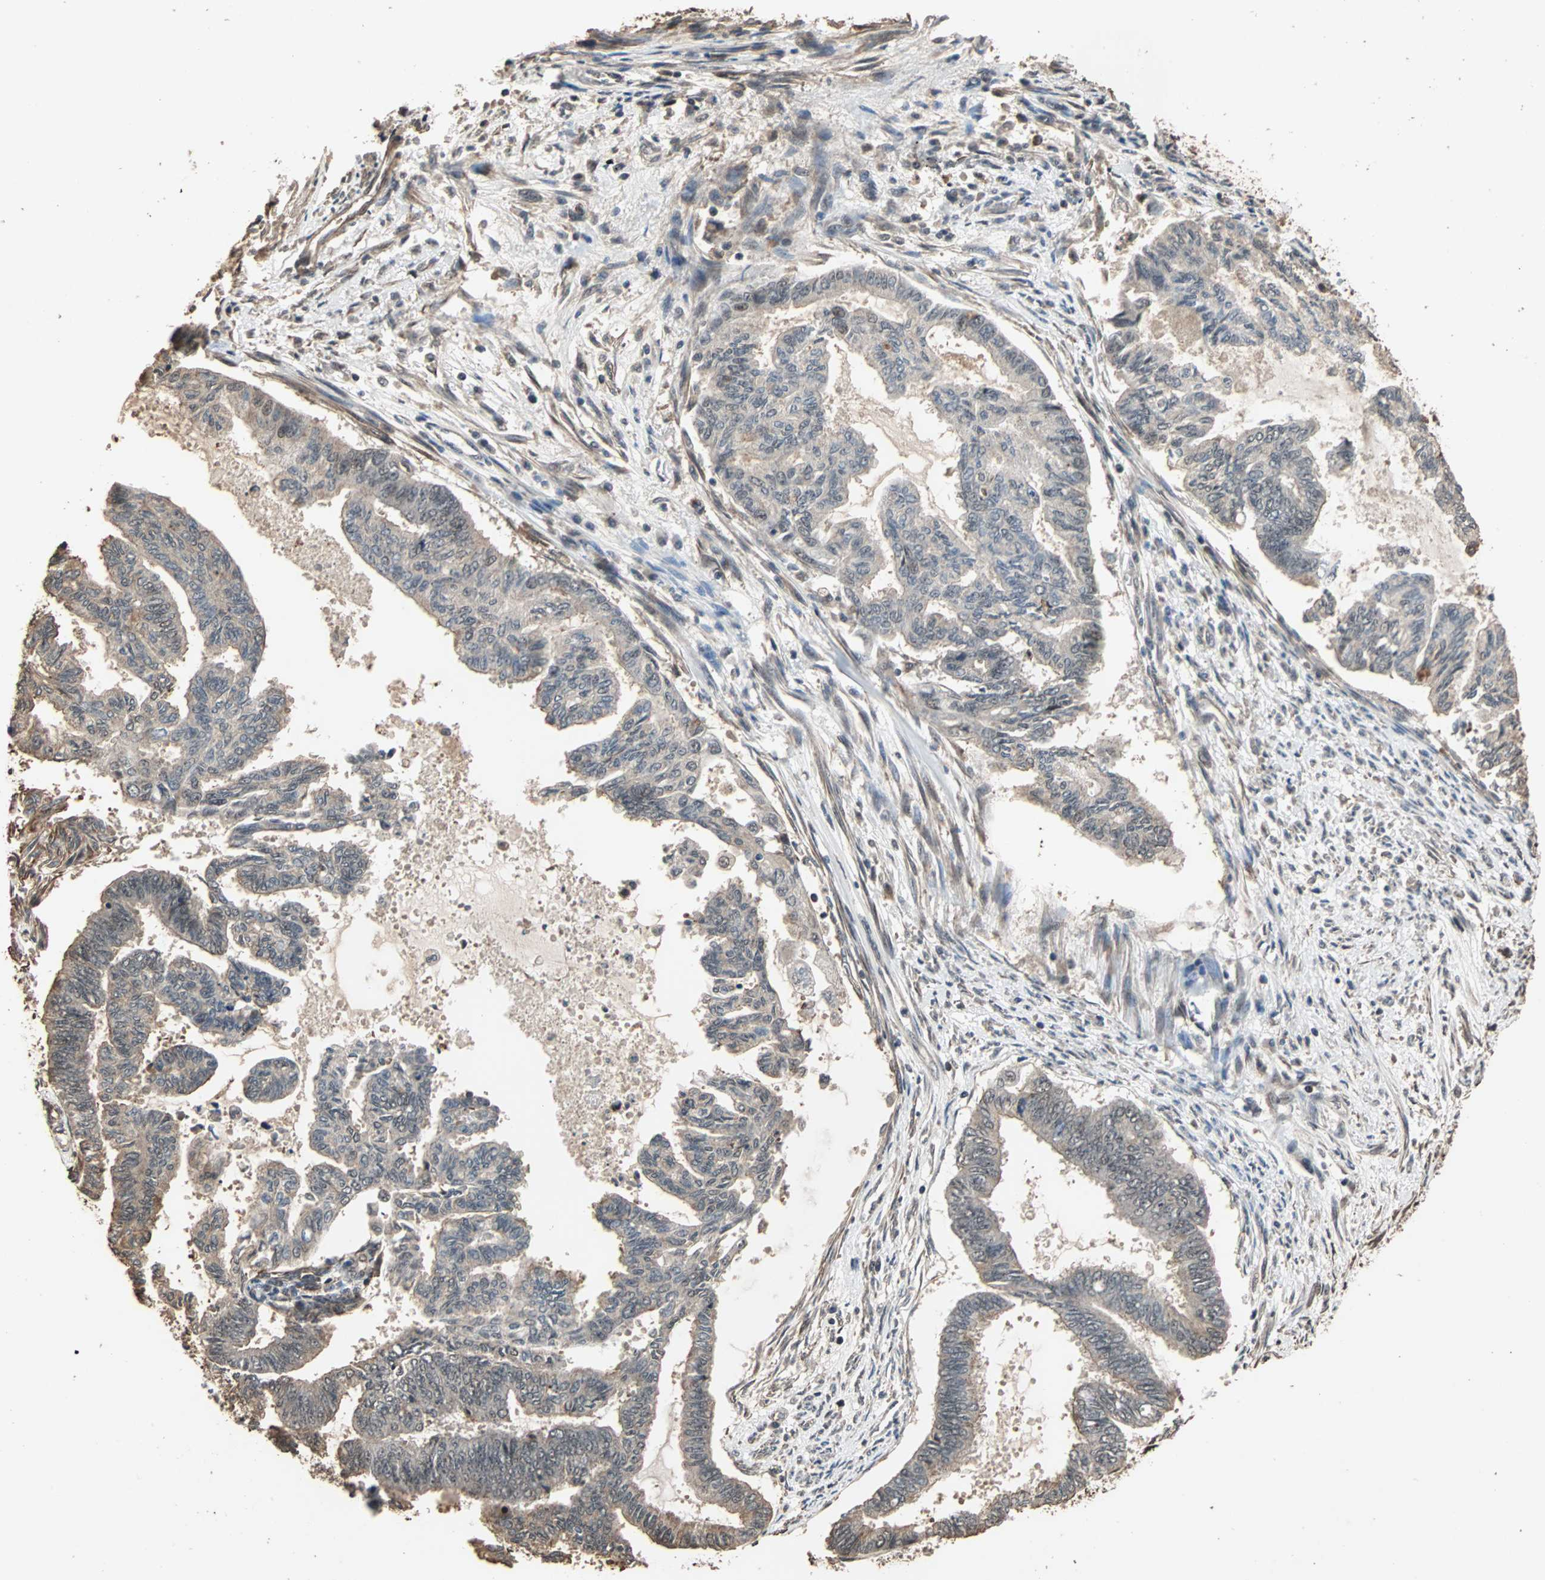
{"staining": {"intensity": "weak", "quantity": ">75%", "location": "cytoplasmic/membranous"}, "tissue": "endometrial cancer", "cell_type": "Tumor cells", "image_type": "cancer", "snomed": [{"axis": "morphology", "description": "Adenocarcinoma, NOS"}, {"axis": "topography", "description": "Endometrium"}], "caption": "Protein analysis of endometrial cancer tissue displays weak cytoplasmic/membranous expression in approximately >75% of tumor cells.", "gene": "CDC5L", "patient": {"sex": "female", "age": 86}}